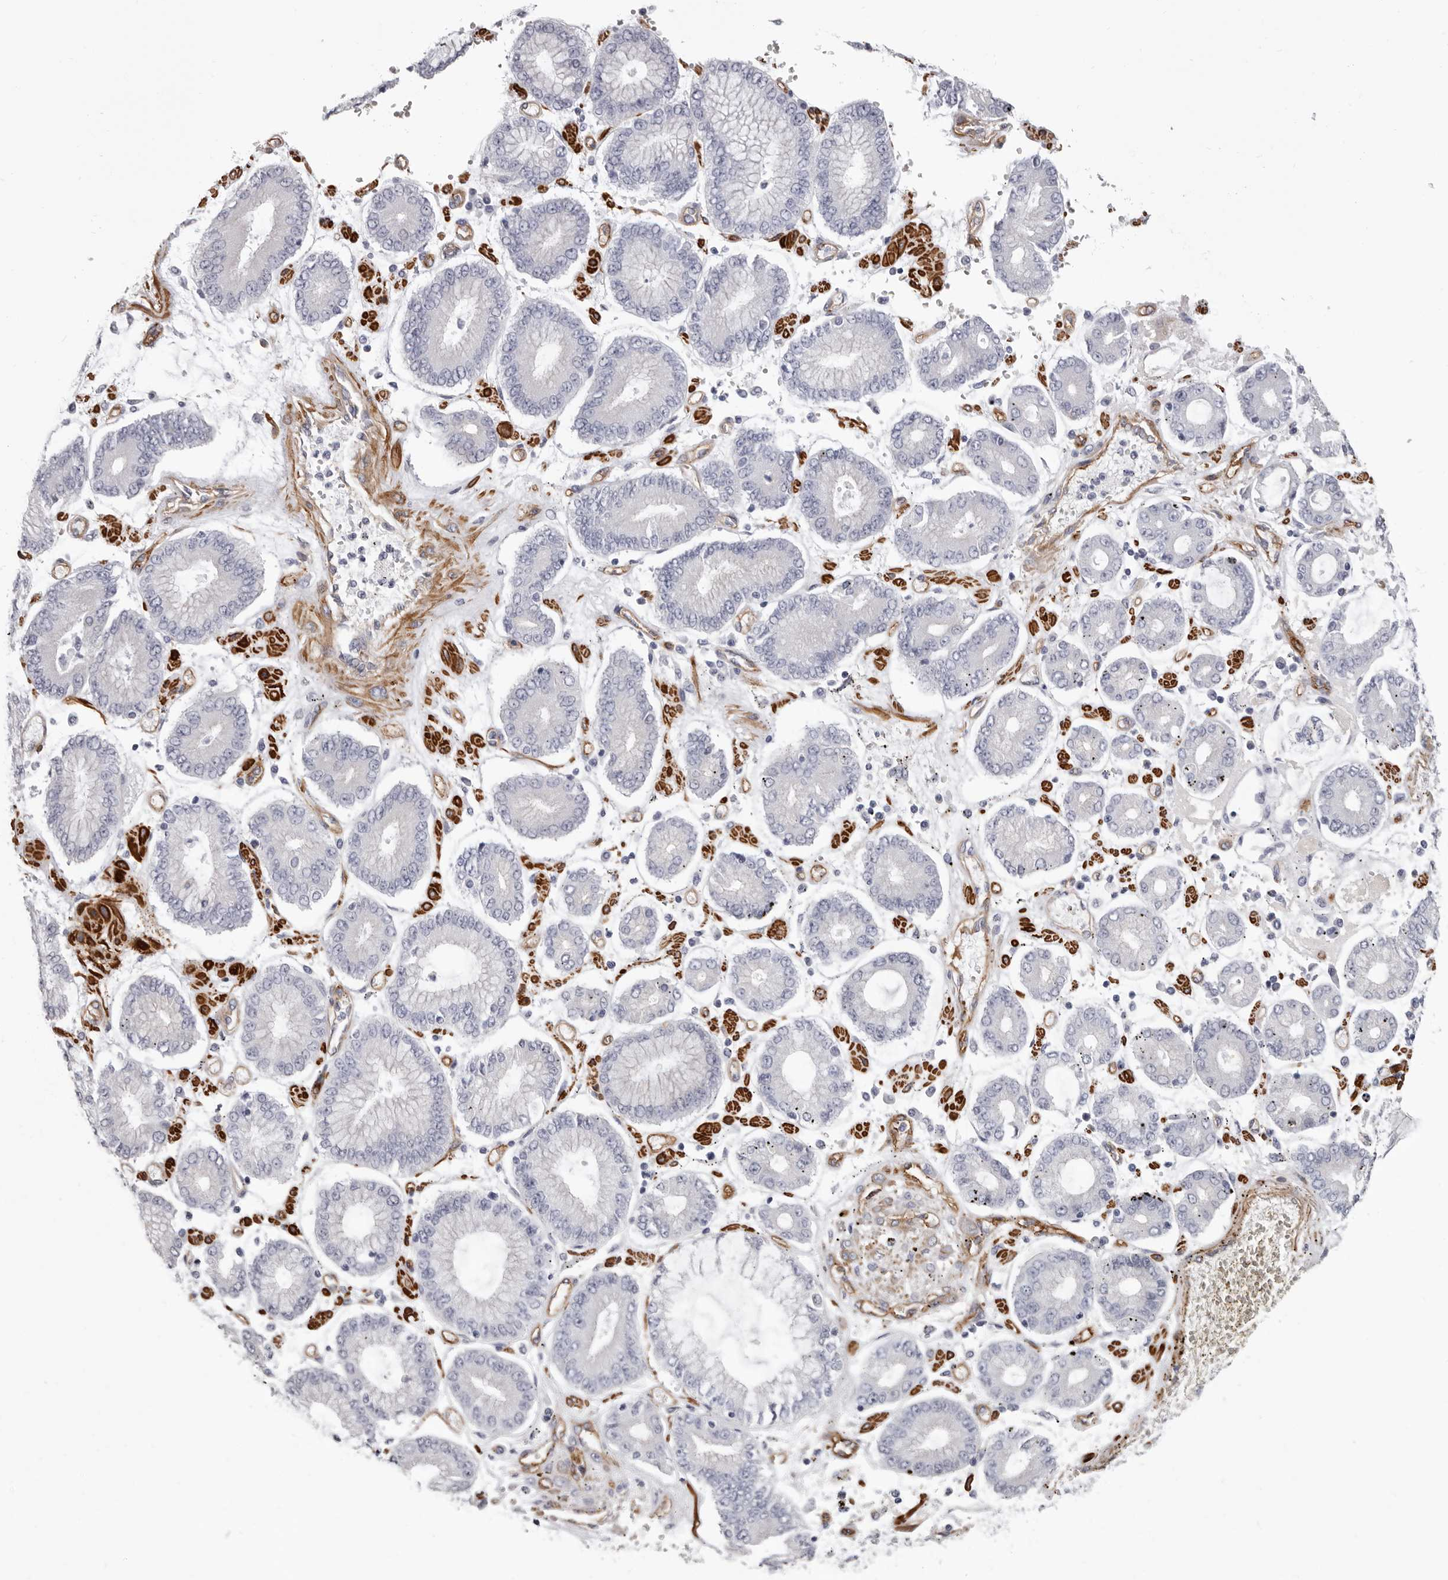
{"staining": {"intensity": "negative", "quantity": "none", "location": "none"}, "tissue": "stomach cancer", "cell_type": "Tumor cells", "image_type": "cancer", "snomed": [{"axis": "morphology", "description": "Adenocarcinoma, NOS"}, {"axis": "topography", "description": "Stomach"}], "caption": "IHC image of neoplastic tissue: human adenocarcinoma (stomach) stained with DAB reveals no significant protein staining in tumor cells.", "gene": "ADGRL4", "patient": {"sex": "male", "age": 76}}